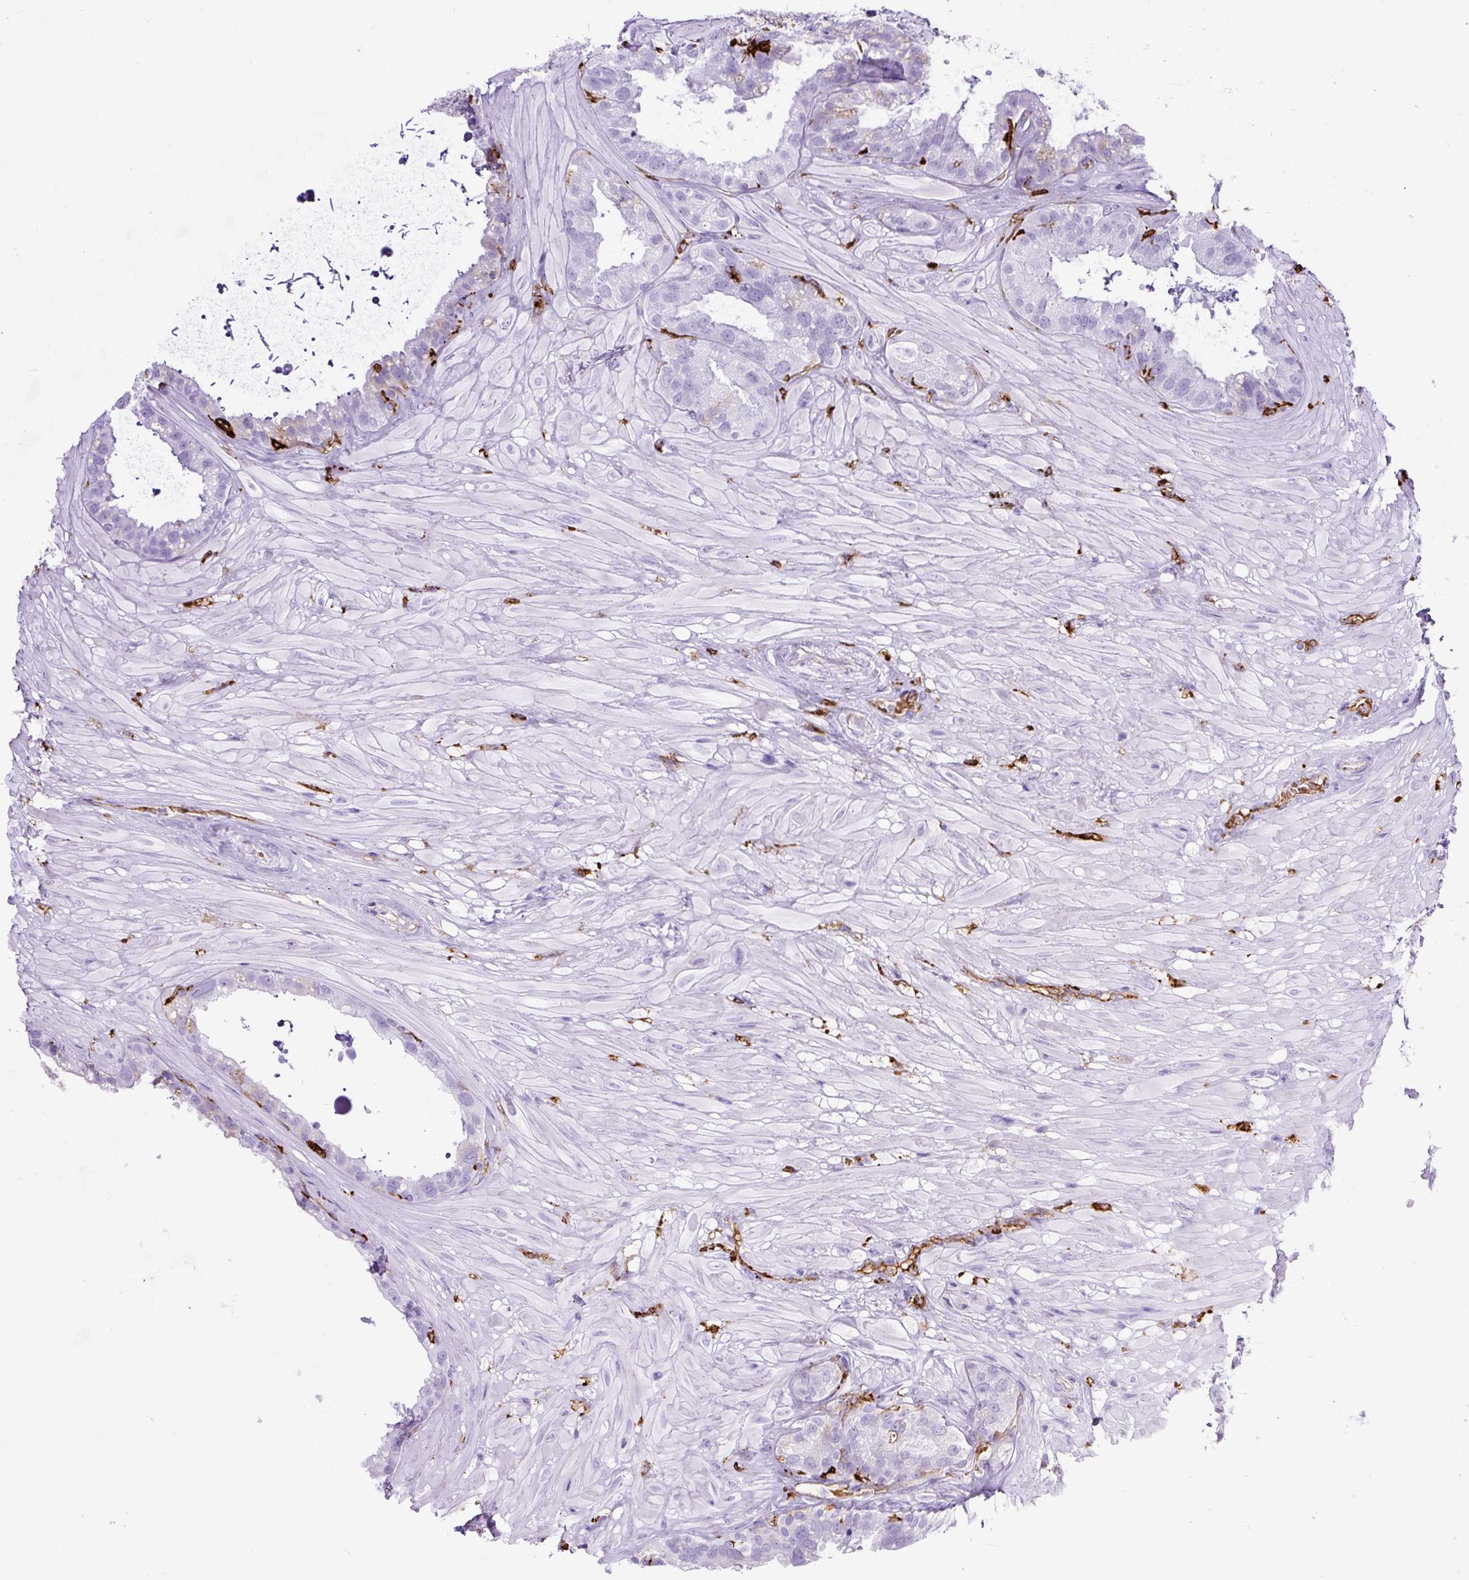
{"staining": {"intensity": "moderate", "quantity": "25%-75%", "location": "cytoplasmic/membranous"}, "tissue": "seminal vesicle", "cell_type": "Glandular cells", "image_type": "normal", "snomed": [{"axis": "morphology", "description": "Normal tissue, NOS"}, {"axis": "topography", "description": "Seminal veicle"}, {"axis": "topography", "description": "Peripheral nerve tissue"}], "caption": "Protein expression analysis of normal seminal vesicle exhibits moderate cytoplasmic/membranous staining in about 25%-75% of glandular cells. The staining is performed using DAB (3,3'-diaminobenzidine) brown chromogen to label protein expression. The nuclei are counter-stained blue using hematoxylin.", "gene": "HLA", "patient": {"sex": "male", "age": 76}}